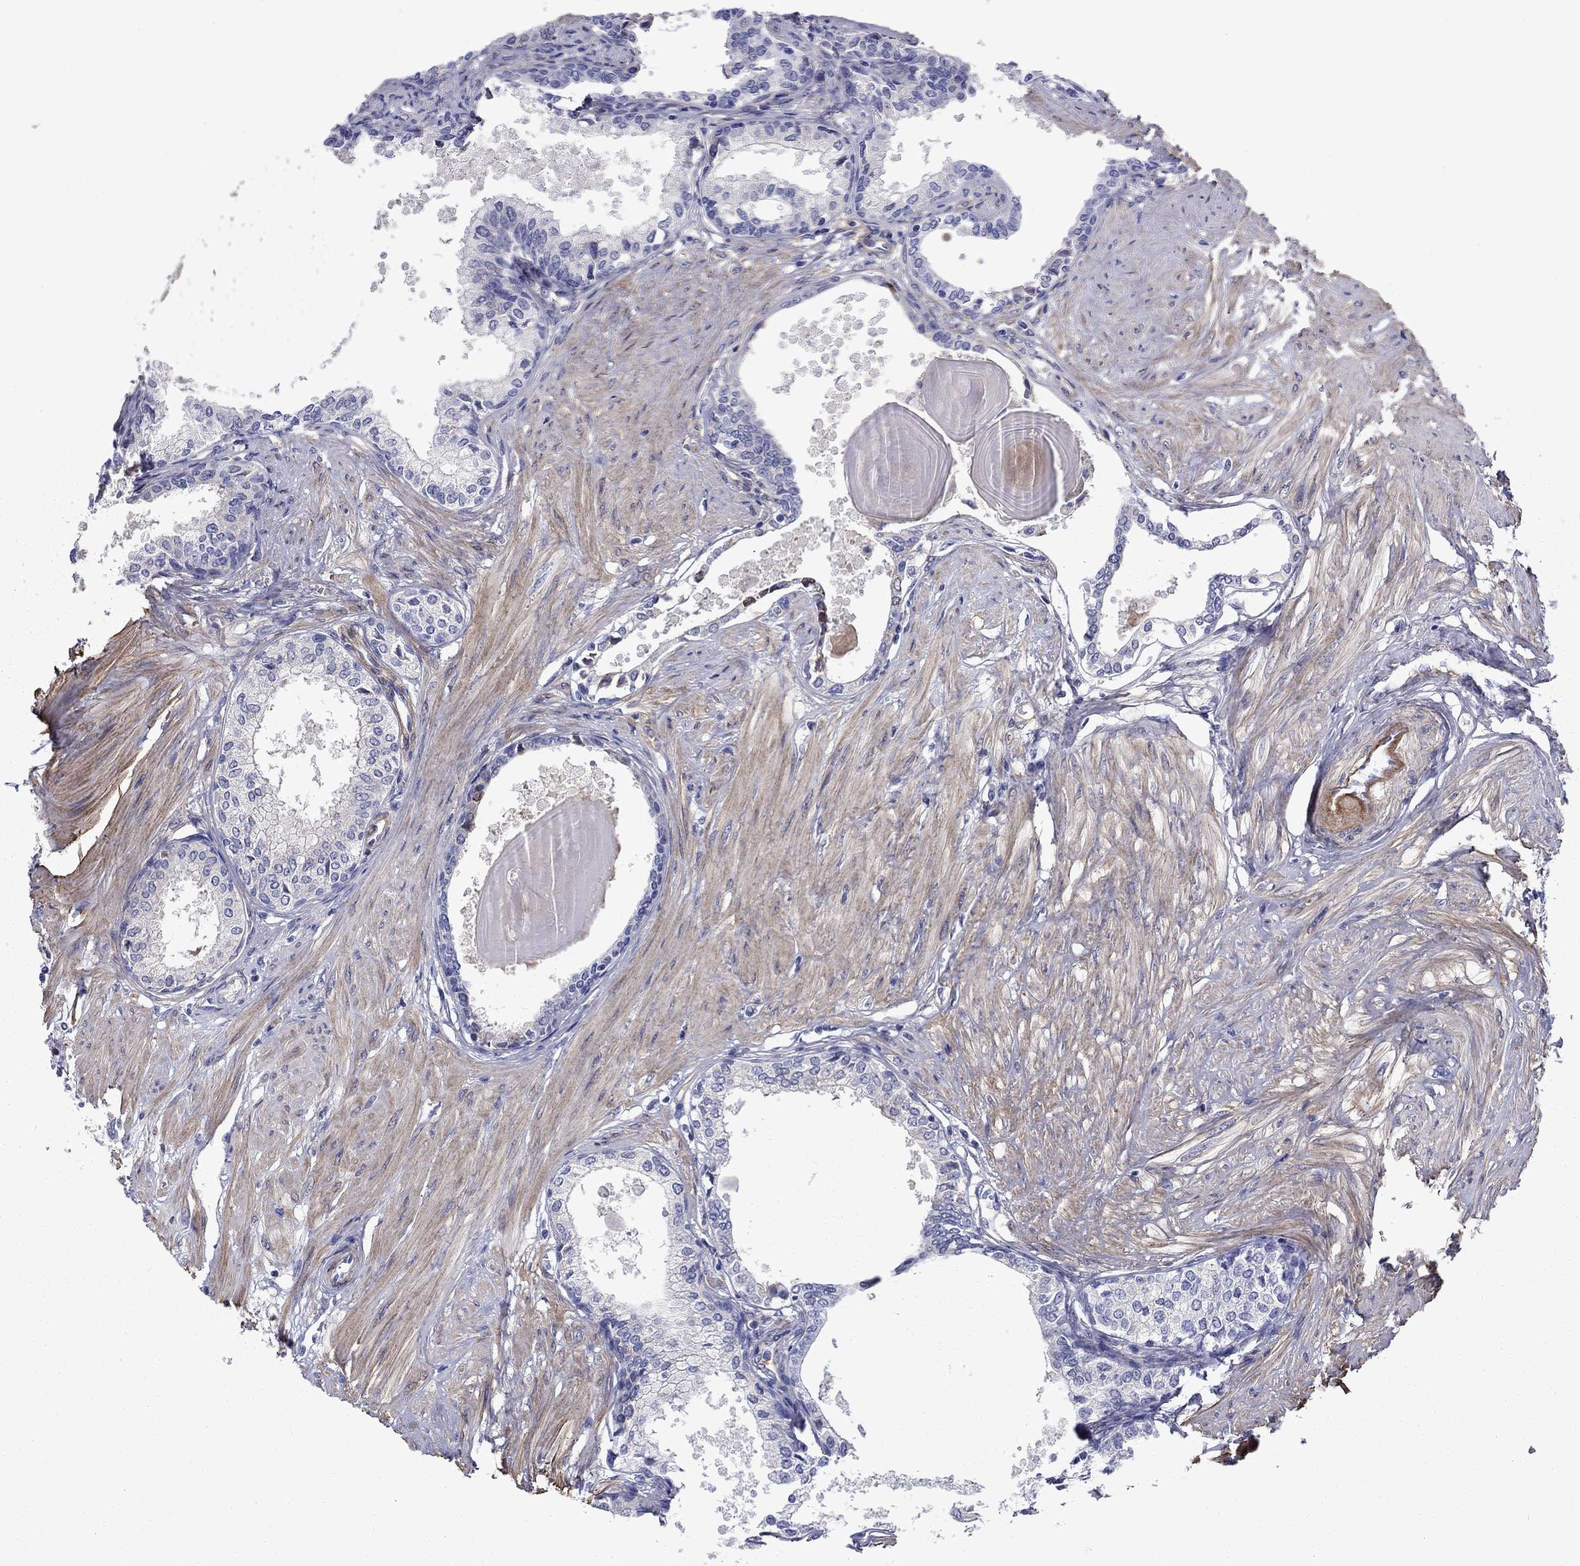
{"staining": {"intensity": "negative", "quantity": "none", "location": "none"}, "tissue": "prostate", "cell_type": "Glandular cells", "image_type": "normal", "snomed": [{"axis": "morphology", "description": "Normal tissue, NOS"}, {"axis": "topography", "description": "Prostate"}], "caption": "IHC histopathology image of benign prostate stained for a protein (brown), which demonstrates no staining in glandular cells. (IHC, brightfield microscopy, high magnification).", "gene": "HSPG2", "patient": {"sex": "male", "age": 63}}